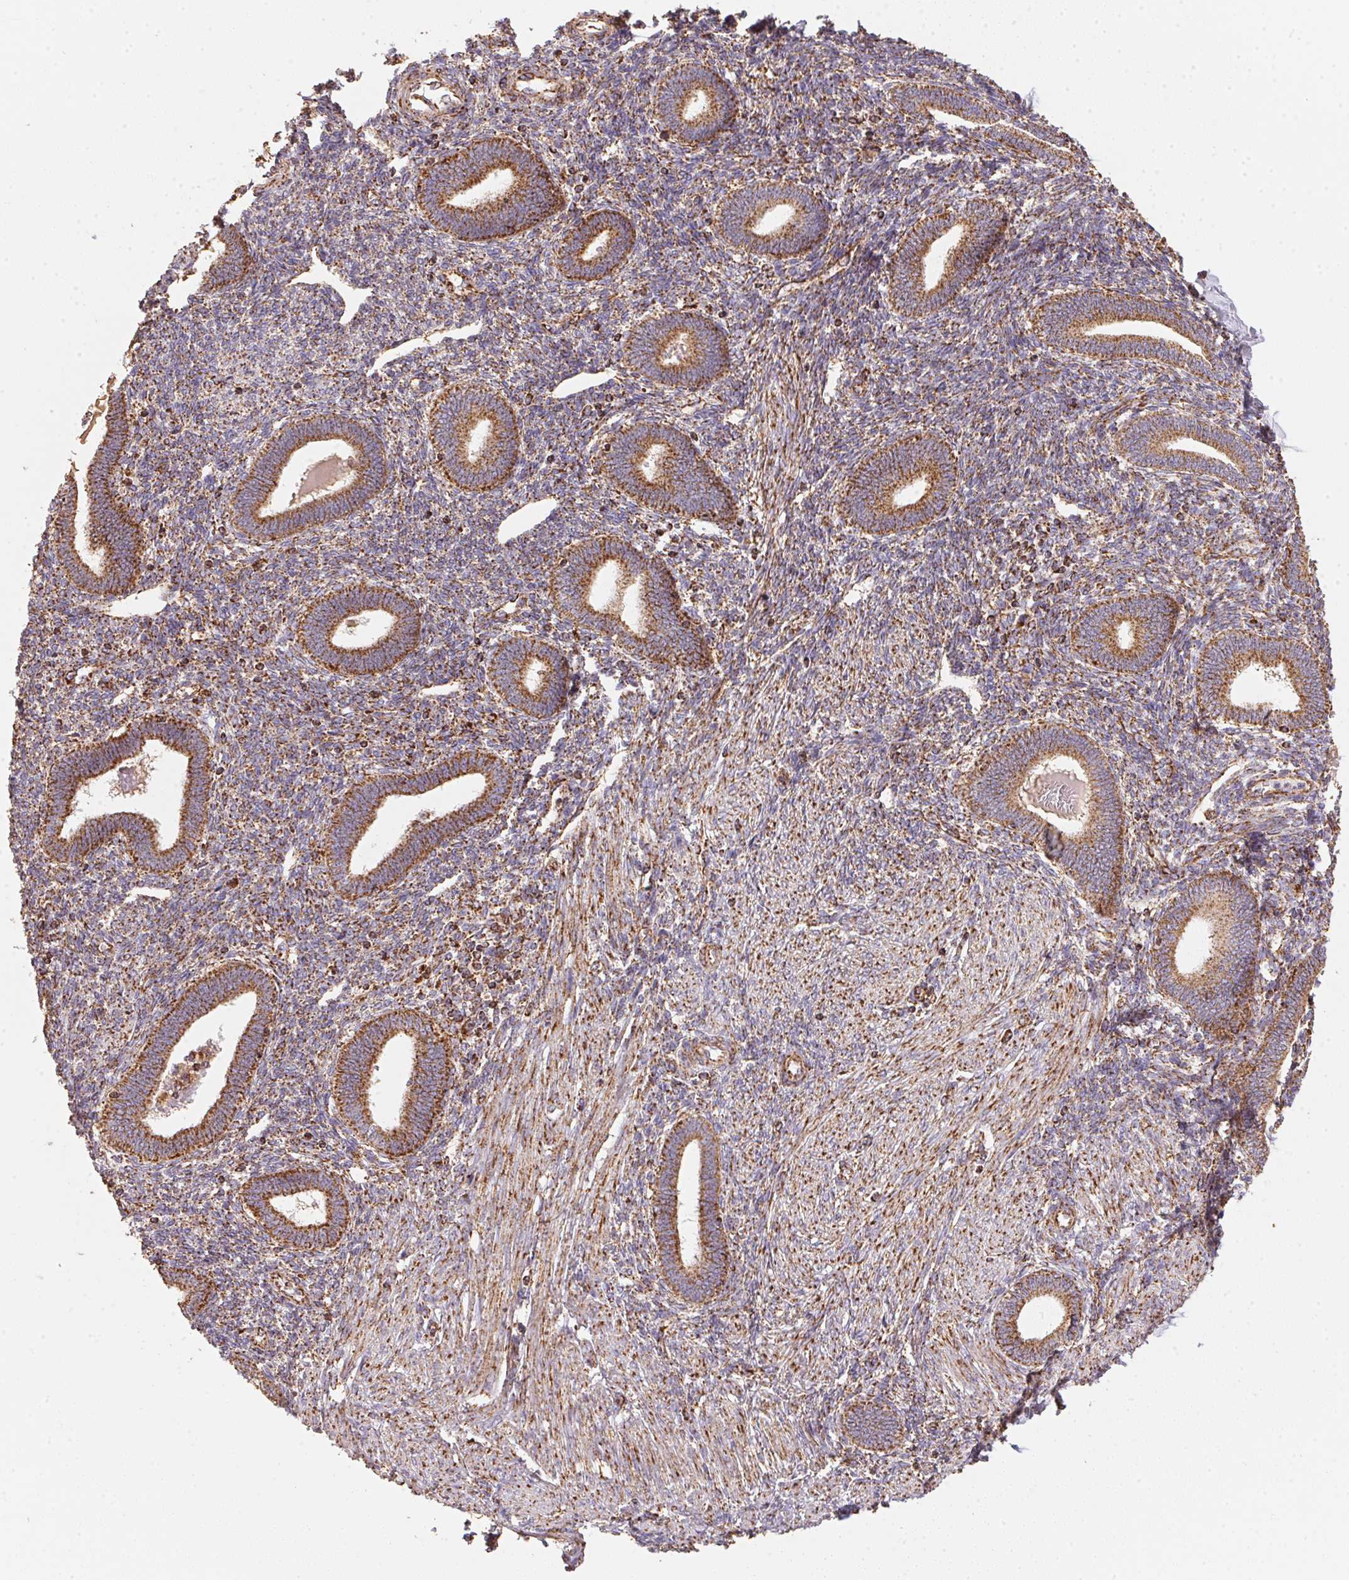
{"staining": {"intensity": "strong", "quantity": "25%-75%", "location": "cytoplasmic/membranous"}, "tissue": "endometrium", "cell_type": "Cells in endometrial stroma", "image_type": "normal", "snomed": [{"axis": "morphology", "description": "Normal tissue, NOS"}, {"axis": "topography", "description": "Endometrium"}], "caption": "Endometrium stained with DAB (3,3'-diaminobenzidine) immunohistochemistry reveals high levels of strong cytoplasmic/membranous positivity in approximately 25%-75% of cells in endometrial stroma.", "gene": "NDUFS2", "patient": {"sex": "female", "age": 42}}